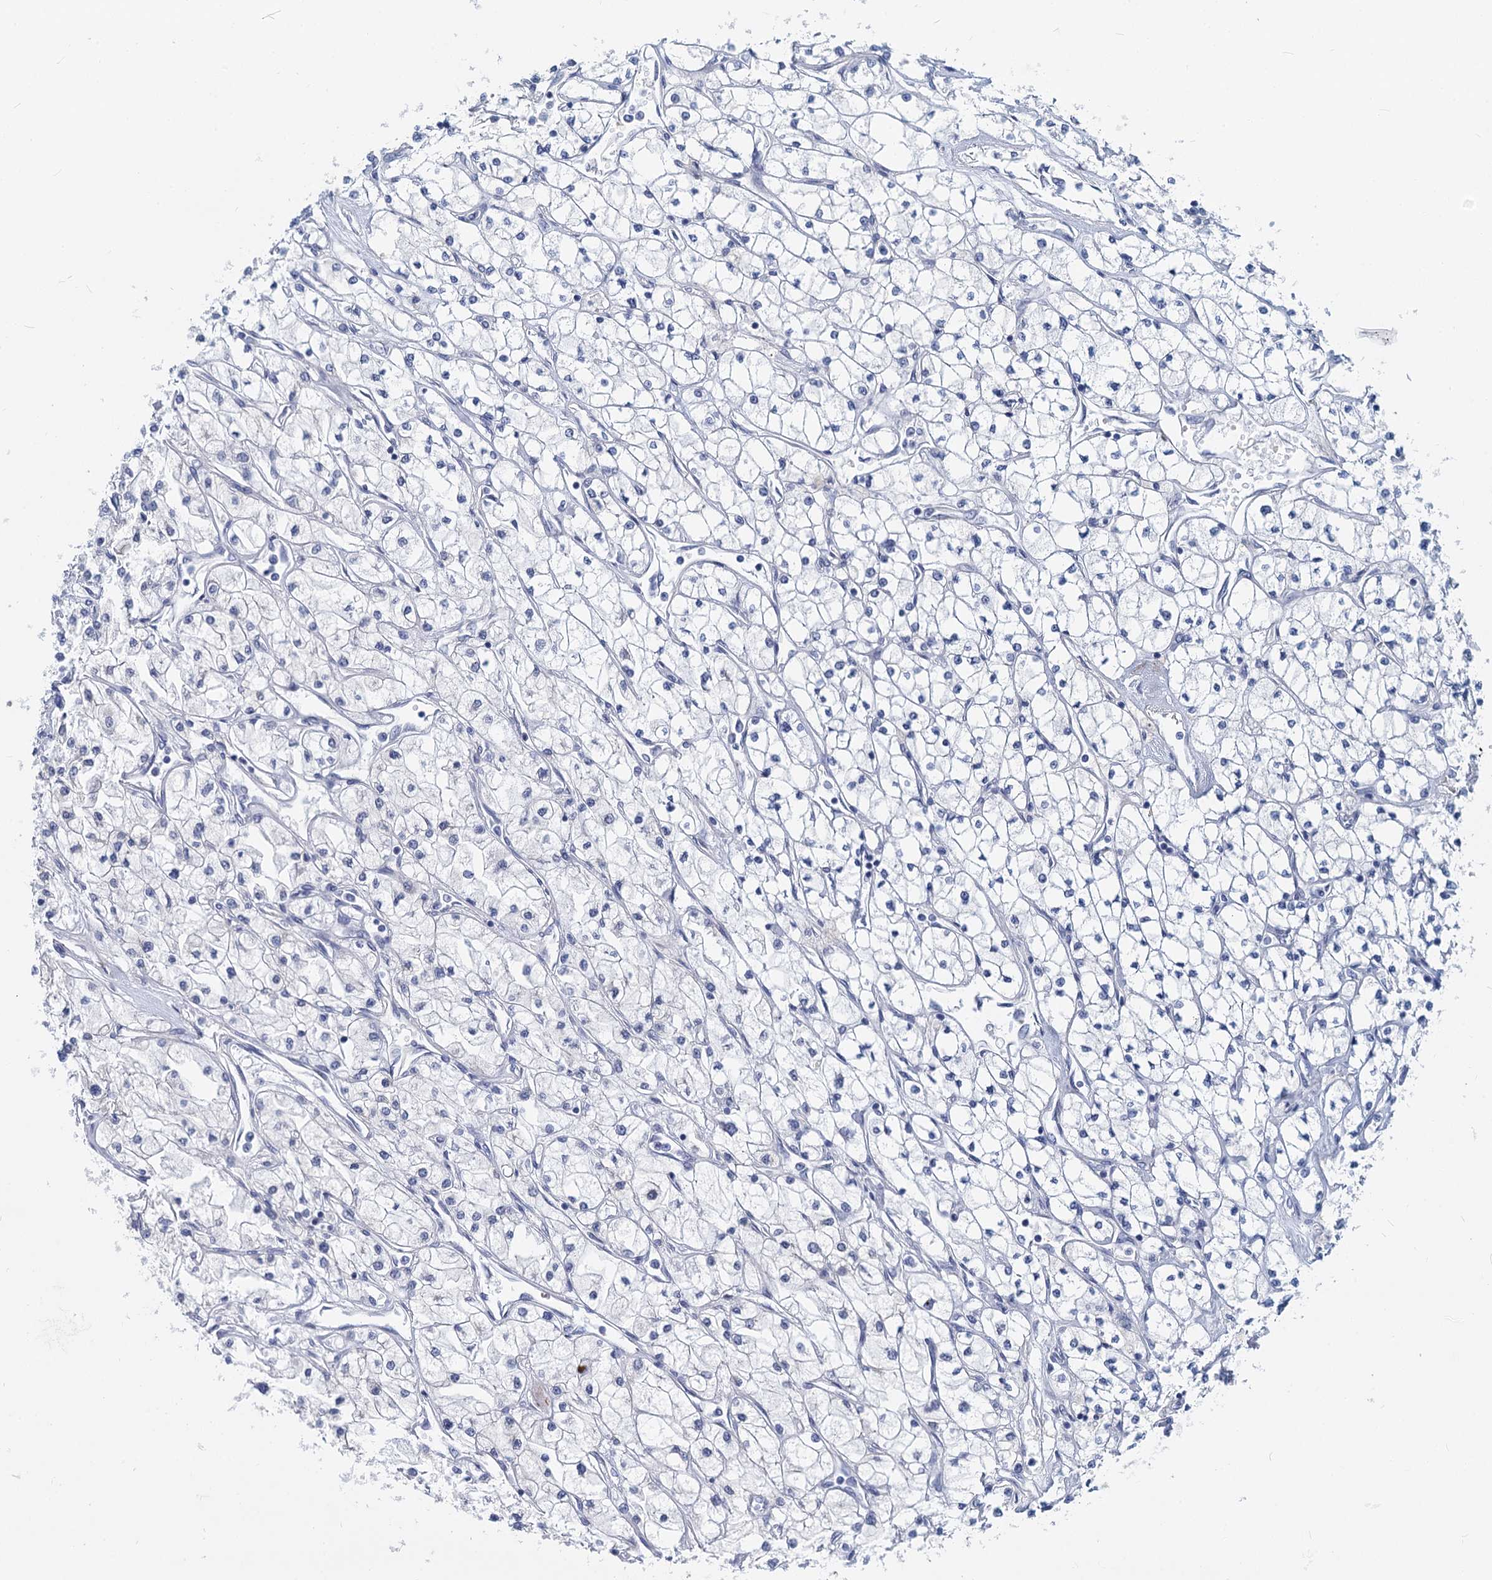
{"staining": {"intensity": "negative", "quantity": "none", "location": "none"}, "tissue": "renal cancer", "cell_type": "Tumor cells", "image_type": "cancer", "snomed": [{"axis": "morphology", "description": "Adenocarcinoma, NOS"}, {"axis": "topography", "description": "Kidney"}], "caption": "Tumor cells are negative for brown protein staining in renal adenocarcinoma.", "gene": "GSTM3", "patient": {"sex": "male", "age": 80}}